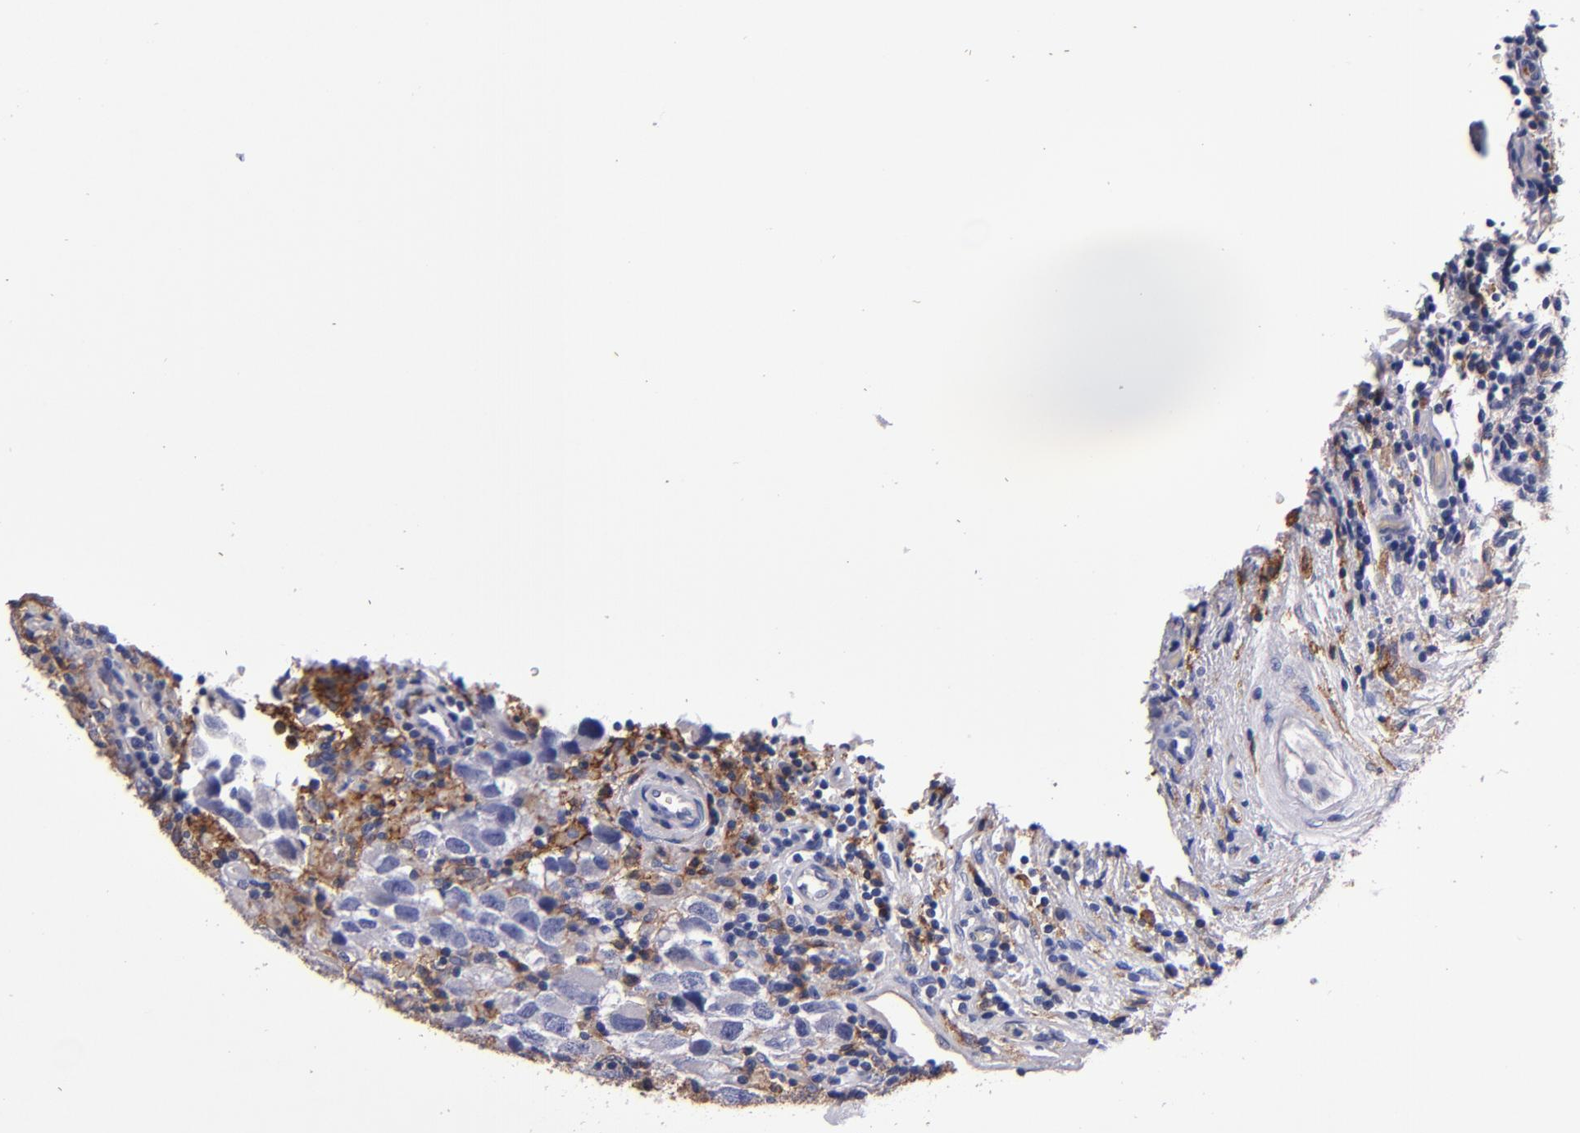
{"staining": {"intensity": "negative", "quantity": "none", "location": "none"}, "tissue": "testis cancer", "cell_type": "Tumor cells", "image_type": "cancer", "snomed": [{"axis": "morphology", "description": "Carcinoma, Embryonal, NOS"}, {"axis": "topography", "description": "Testis"}], "caption": "A histopathology image of human testis embryonal carcinoma is negative for staining in tumor cells. (DAB (3,3'-diaminobenzidine) IHC visualized using brightfield microscopy, high magnification).", "gene": "SIRPA", "patient": {"sex": "male", "age": 21}}